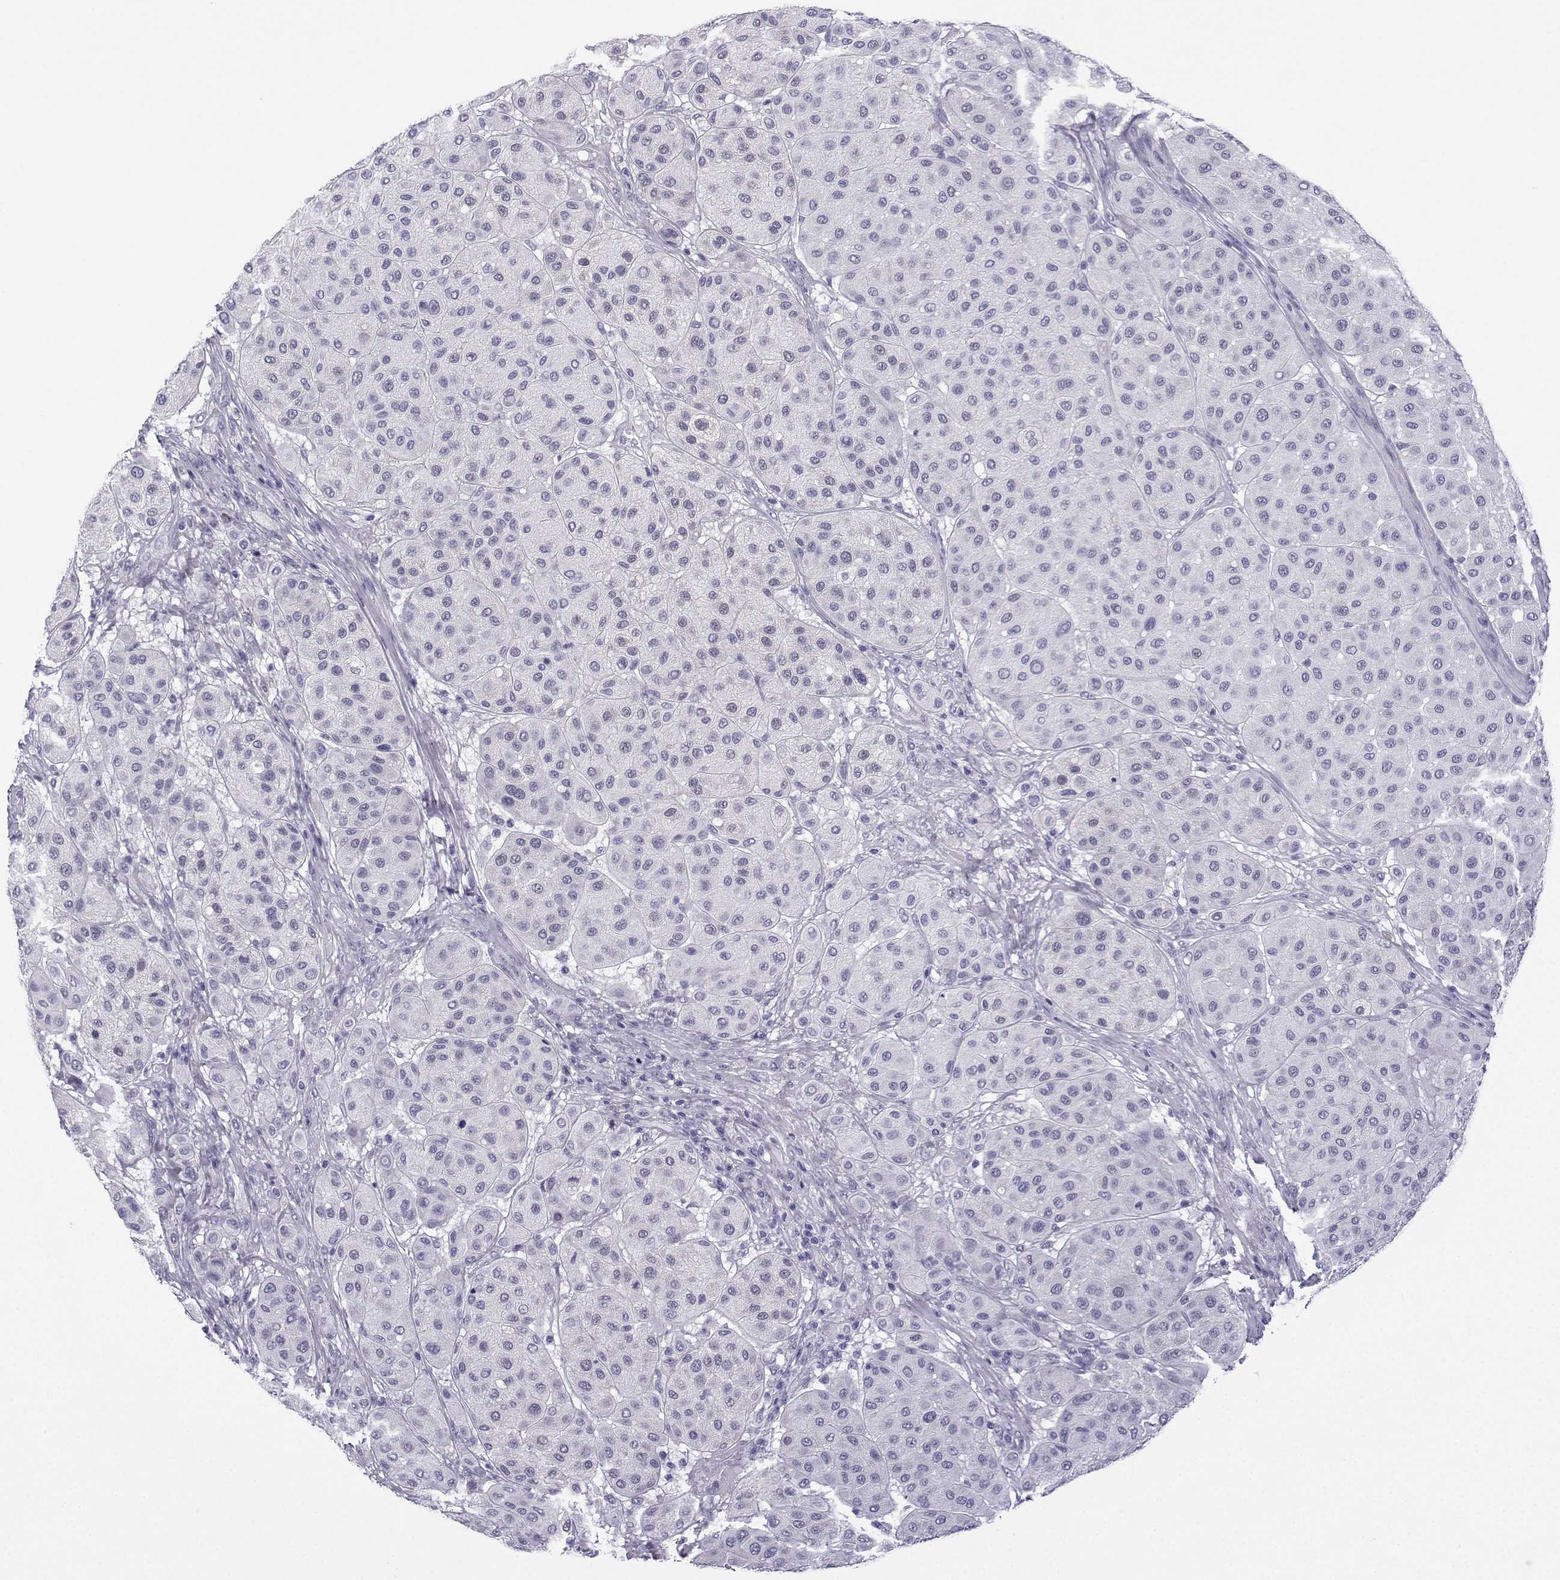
{"staining": {"intensity": "negative", "quantity": "none", "location": "none"}, "tissue": "melanoma", "cell_type": "Tumor cells", "image_type": "cancer", "snomed": [{"axis": "morphology", "description": "Malignant melanoma, Metastatic site"}, {"axis": "topography", "description": "Smooth muscle"}], "caption": "A high-resolution photomicrograph shows IHC staining of malignant melanoma (metastatic site), which reveals no significant staining in tumor cells.", "gene": "ACRBP", "patient": {"sex": "male", "age": 41}}